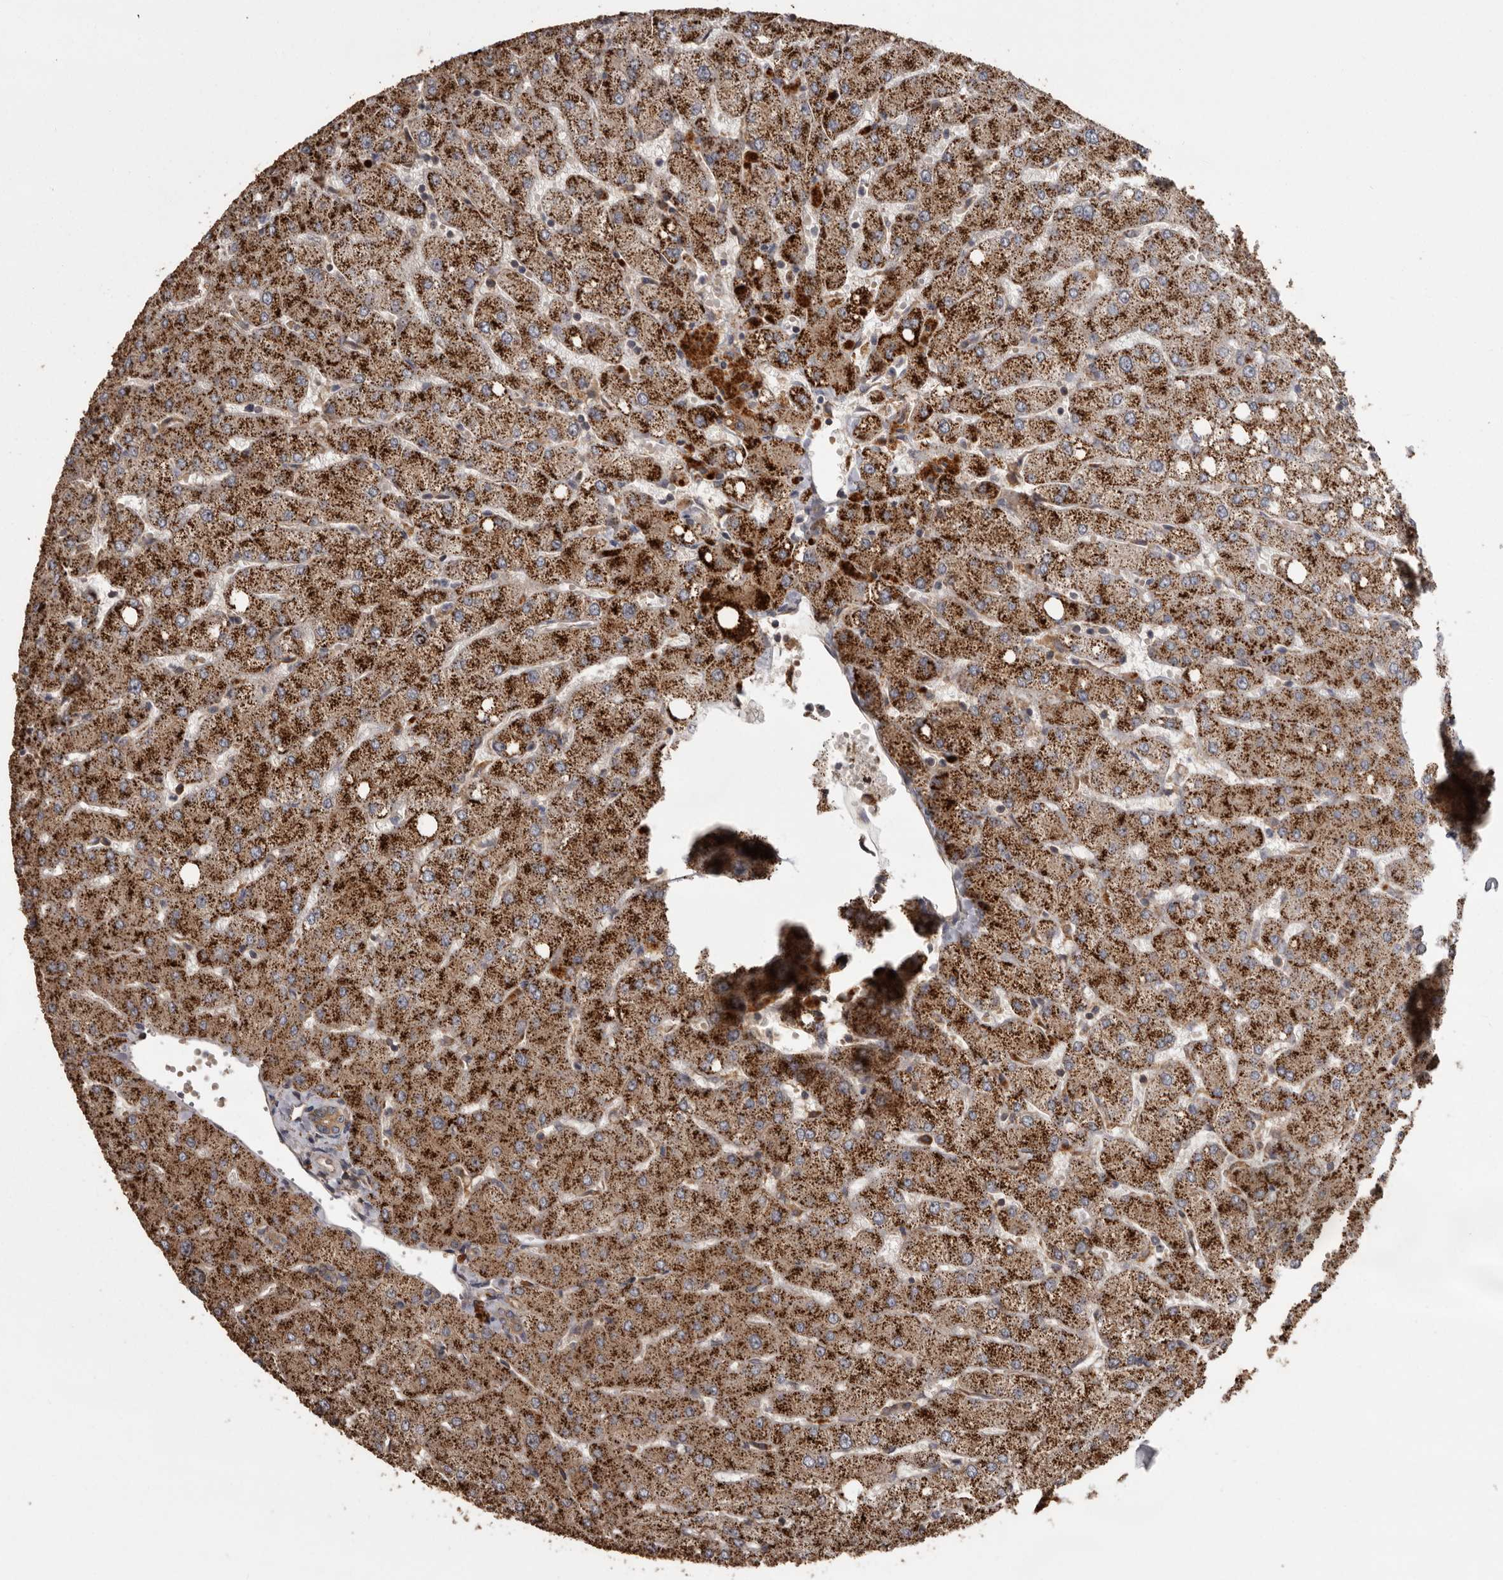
{"staining": {"intensity": "moderate", "quantity": ">75%", "location": "cytoplasmic/membranous"}, "tissue": "liver", "cell_type": "Cholangiocytes", "image_type": "normal", "snomed": [{"axis": "morphology", "description": "Normal tissue, NOS"}, {"axis": "topography", "description": "Liver"}], "caption": "About >75% of cholangiocytes in unremarkable human liver exhibit moderate cytoplasmic/membranous protein staining as visualized by brown immunohistochemical staining.", "gene": "DARS1", "patient": {"sex": "female", "age": 54}}